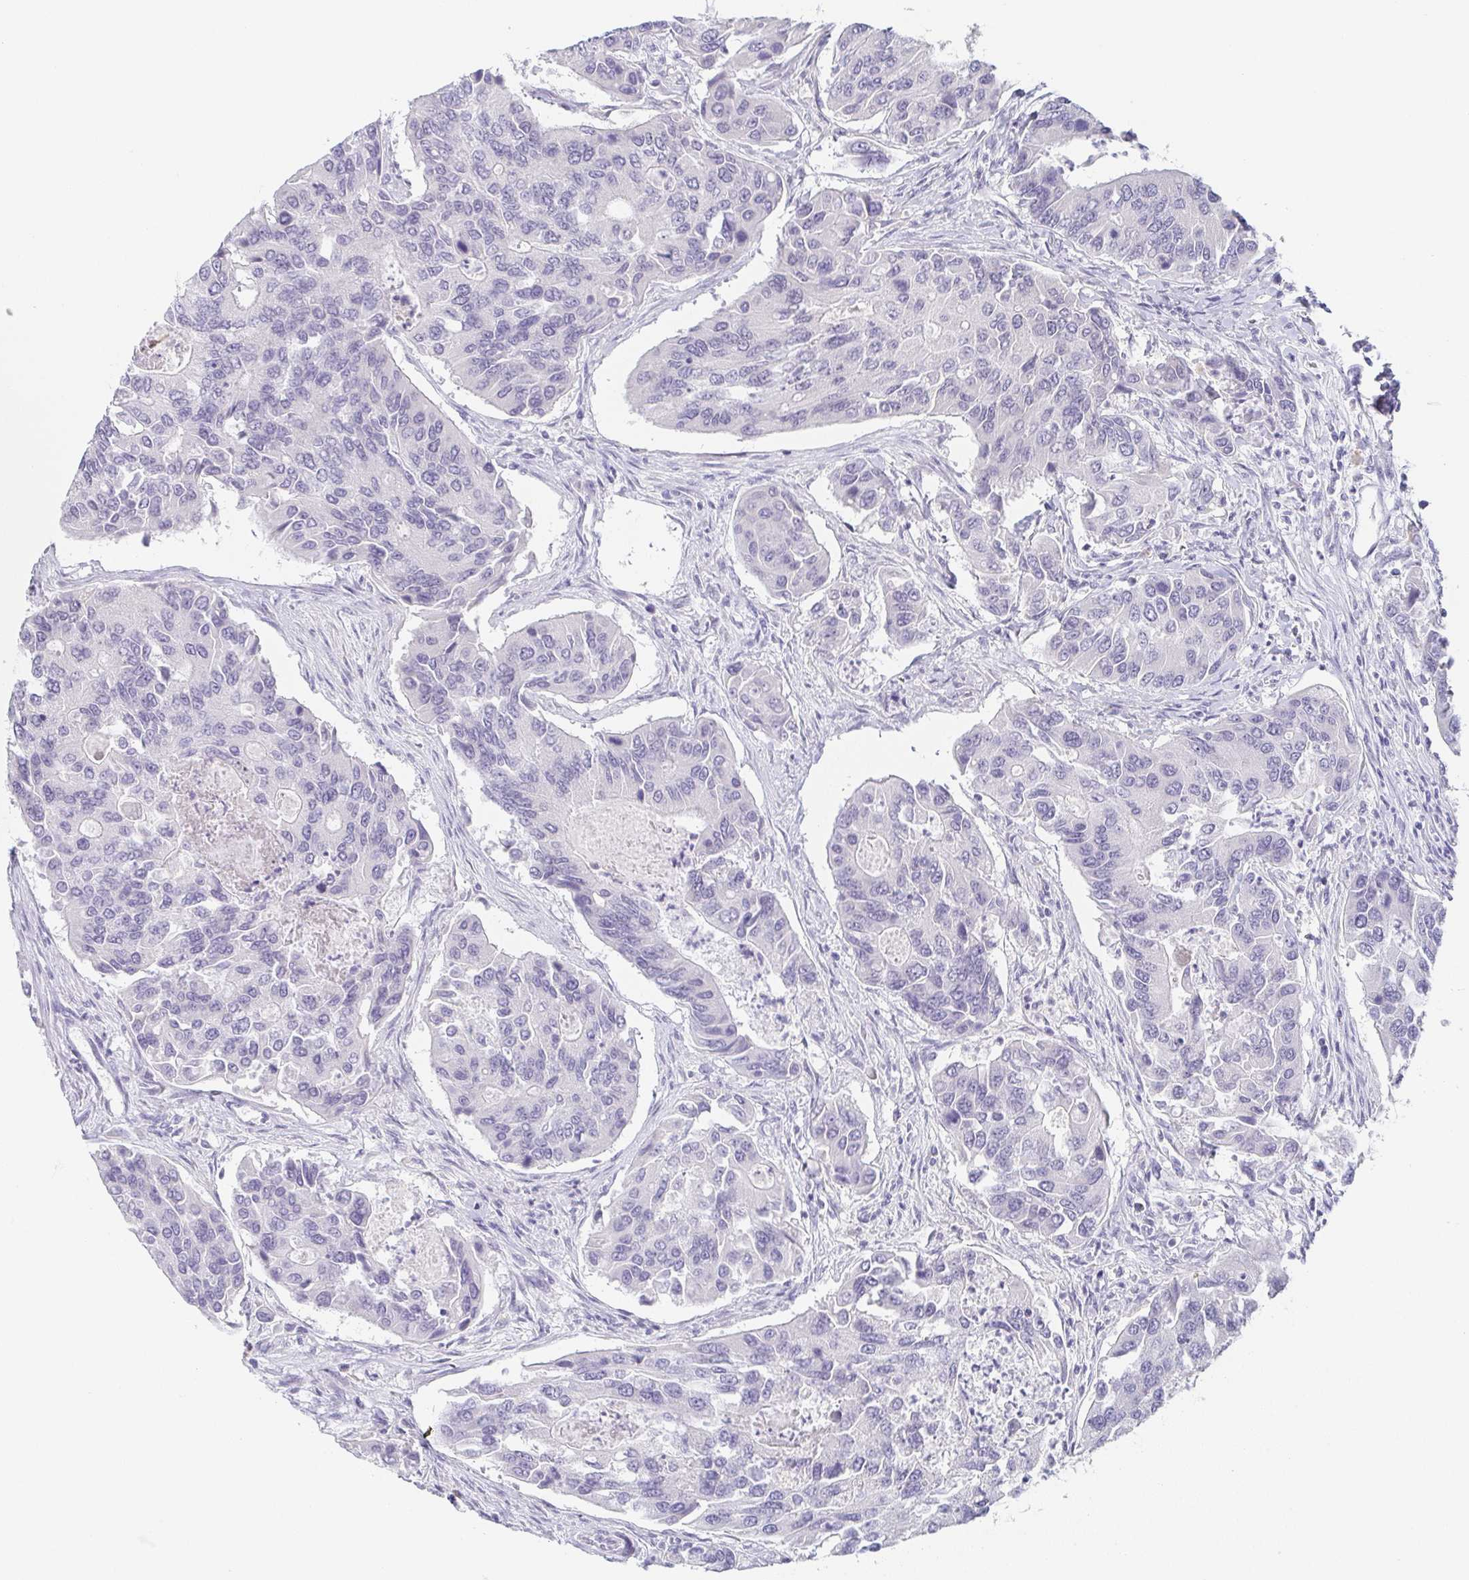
{"staining": {"intensity": "negative", "quantity": "none", "location": "none"}, "tissue": "colorectal cancer", "cell_type": "Tumor cells", "image_type": "cancer", "snomed": [{"axis": "morphology", "description": "Adenocarcinoma, NOS"}, {"axis": "topography", "description": "Colon"}], "caption": "Immunohistochemical staining of adenocarcinoma (colorectal) demonstrates no significant staining in tumor cells. (DAB (3,3'-diaminobenzidine) IHC with hematoxylin counter stain).", "gene": "PRR27", "patient": {"sex": "female", "age": 67}}